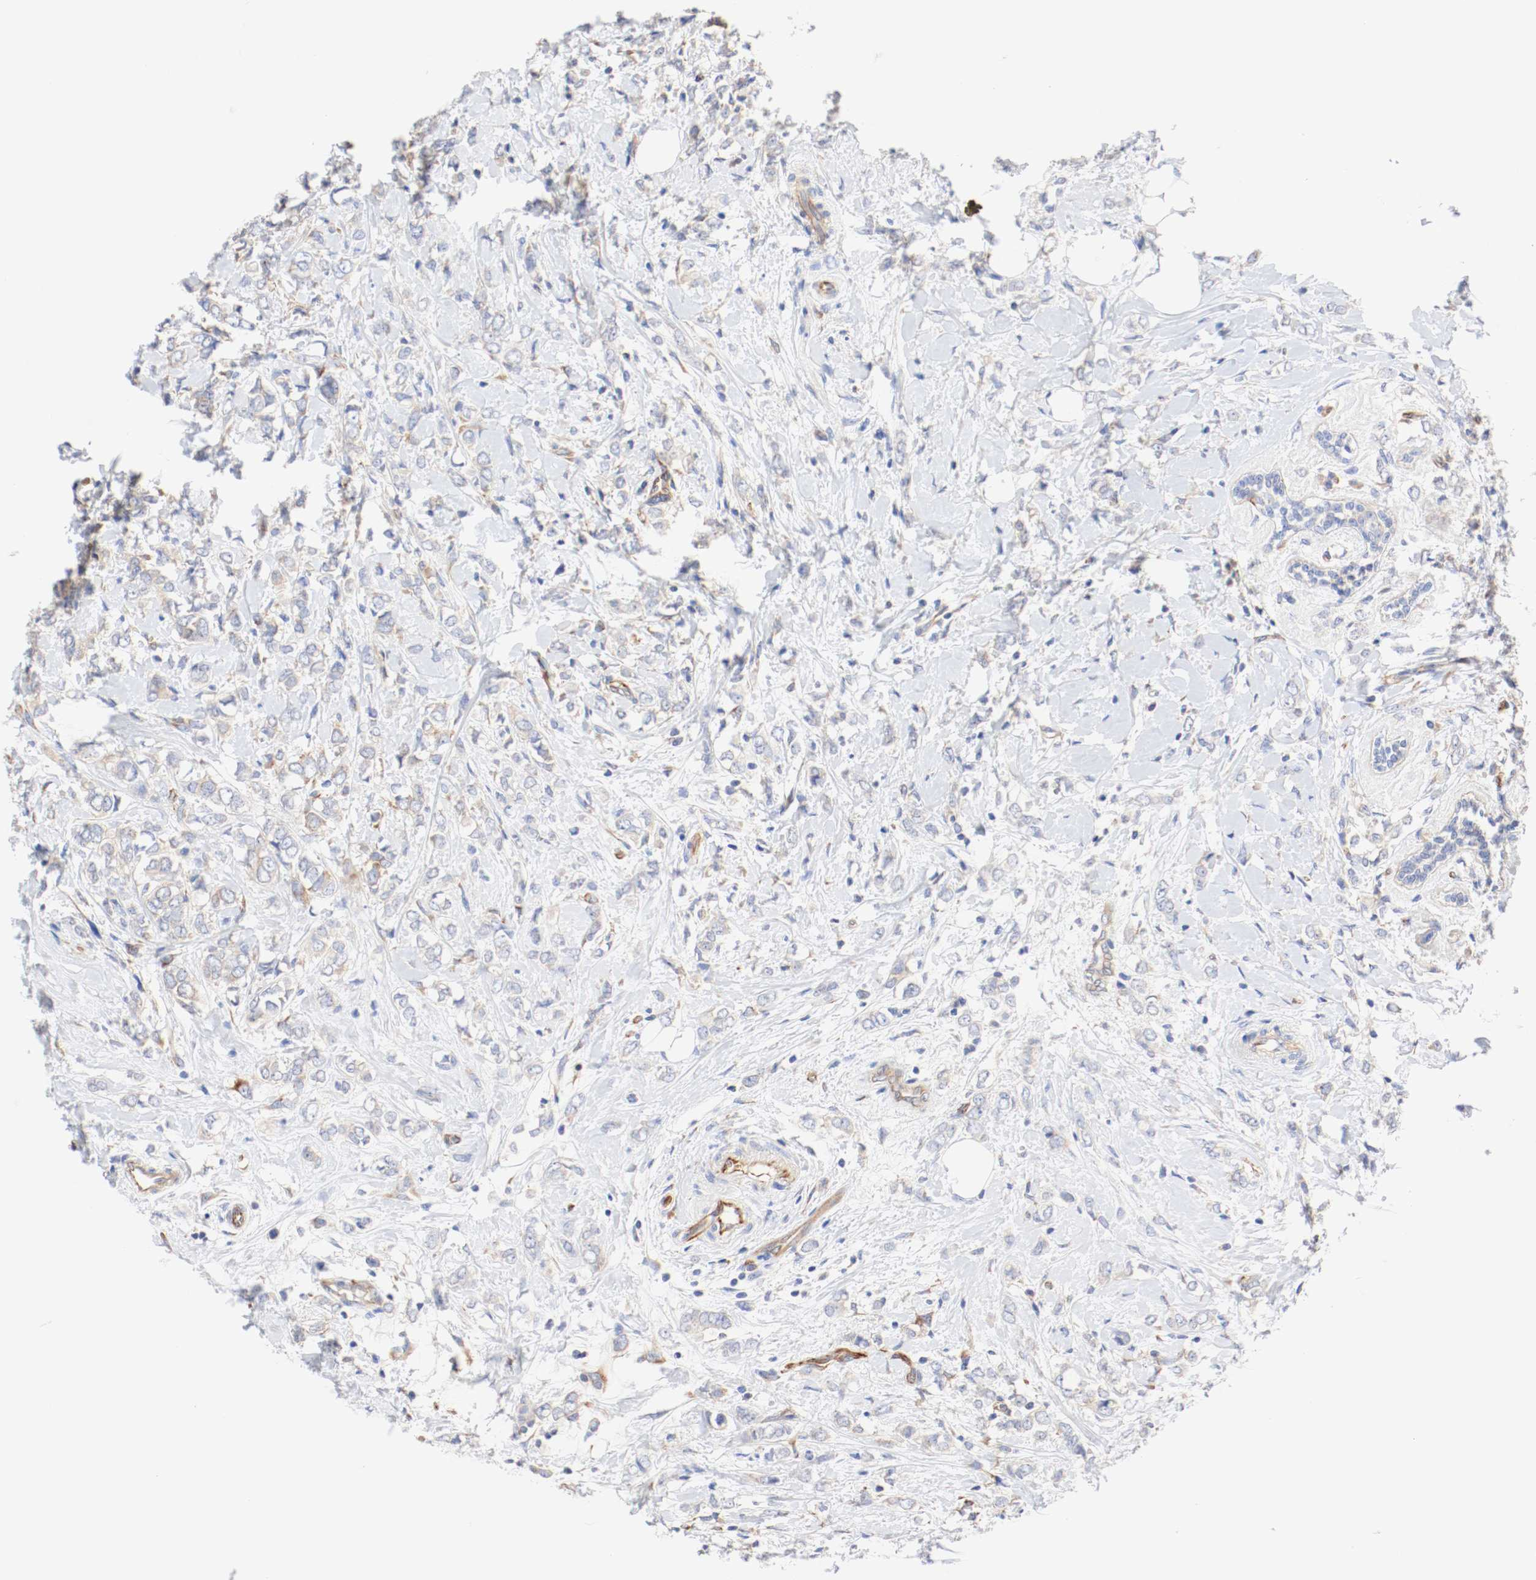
{"staining": {"intensity": "moderate", "quantity": ">75%", "location": "cytoplasmic/membranous"}, "tissue": "breast cancer", "cell_type": "Tumor cells", "image_type": "cancer", "snomed": [{"axis": "morphology", "description": "Normal tissue, NOS"}, {"axis": "morphology", "description": "Lobular carcinoma"}, {"axis": "topography", "description": "Breast"}], "caption": "Moderate cytoplasmic/membranous protein expression is seen in about >75% of tumor cells in lobular carcinoma (breast). The staining is performed using DAB (3,3'-diaminobenzidine) brown chromogen to label protein expression. The nuclei are counter-stained blue using hematoxylin.", "gene": "GIT1", "patient": {"sex": "female", "age": 47}}